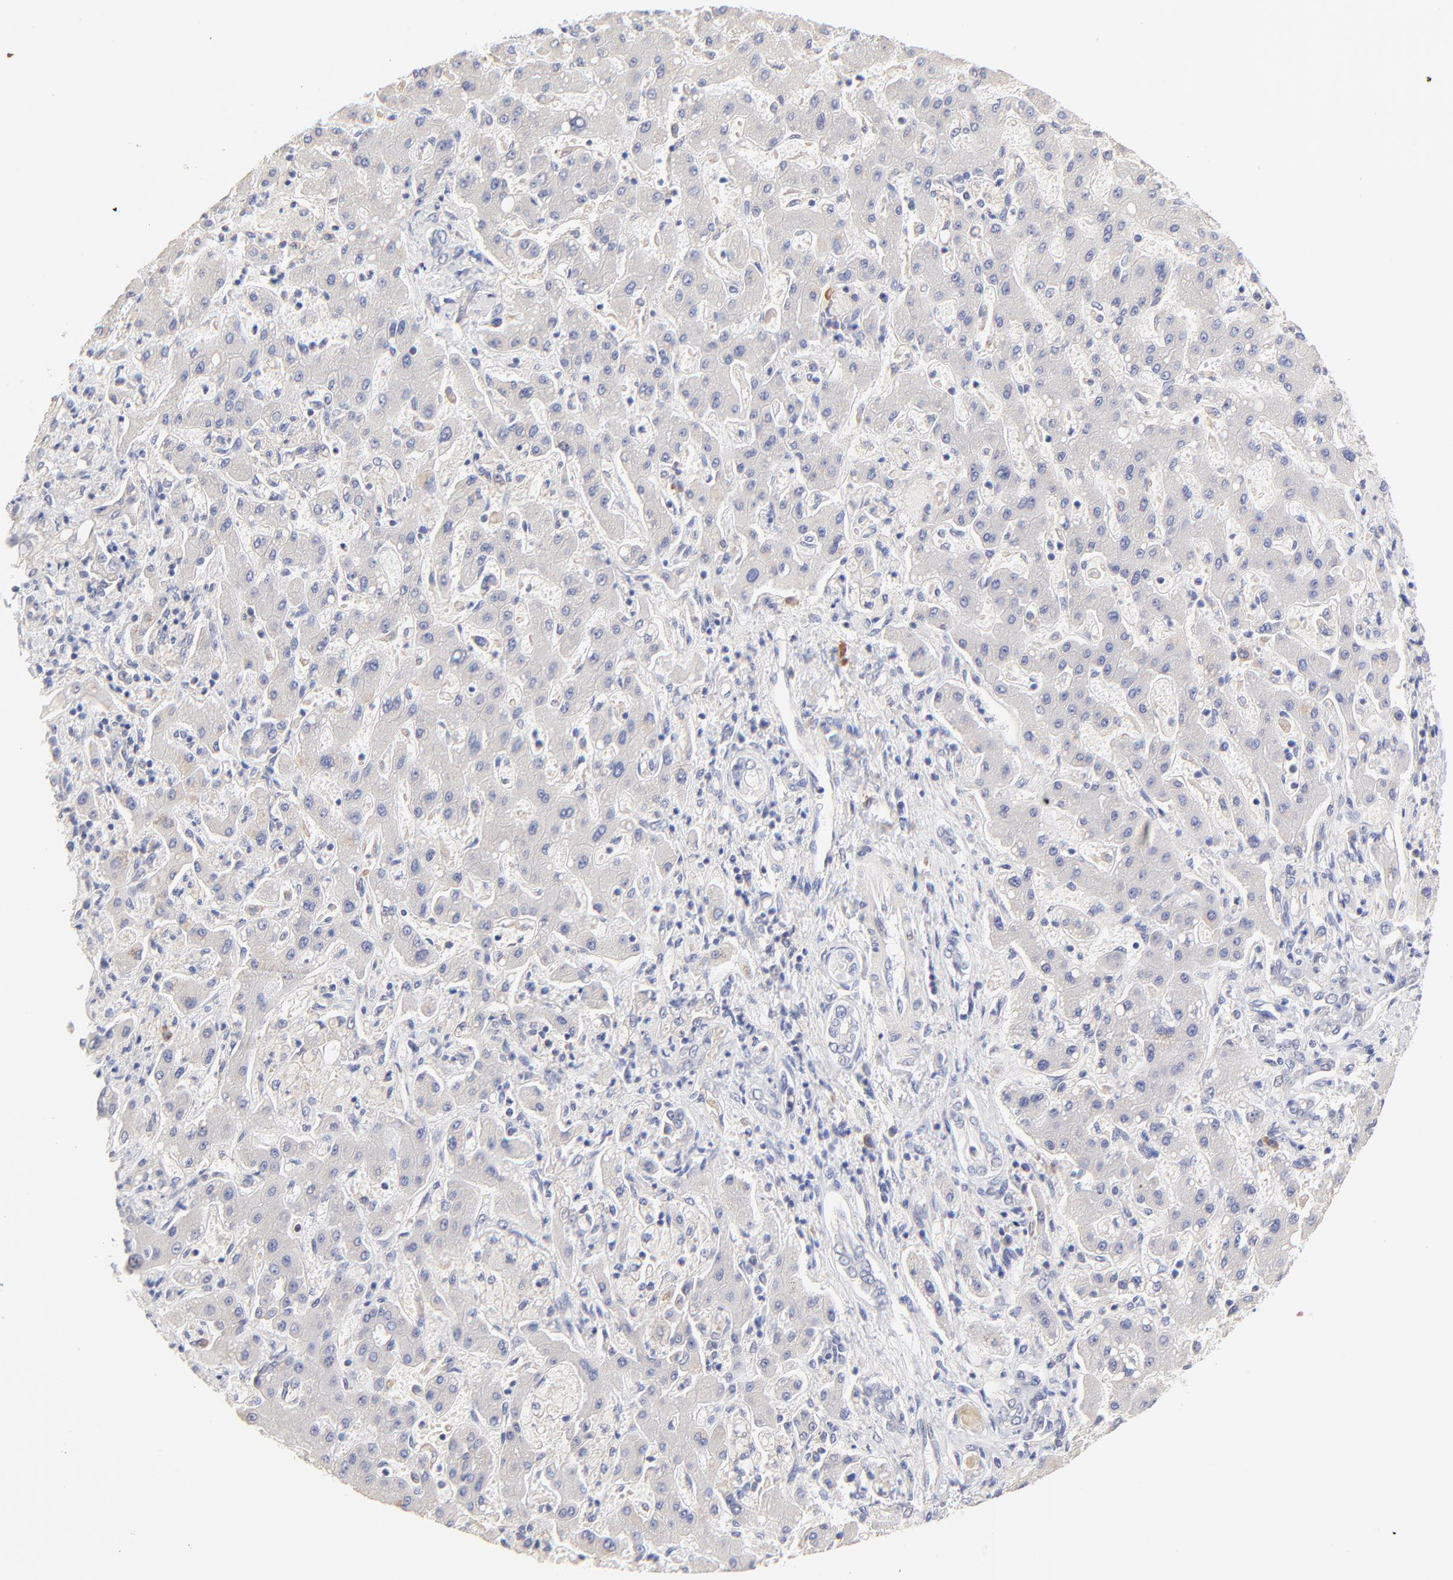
{"staining": {"intensity": "negative", "quantity": "none", "location": "none"}, "tissue": "liver cancer", "cell_type": "Tumor cells", "image_type": "cancer", "snomed": [{"axis": "morphology", "description": "Cholangiocarcinoma"}, {"axis": "topography", "description": "Liver"}], "caption": "IHC photomicrograph of liver cancer (cholangiocarcinoma) stained for a protein (brown), which exhibits no staining in tumor cells.", "gene": "TWNK", "patient": {"sex": "male", "age": 50}}